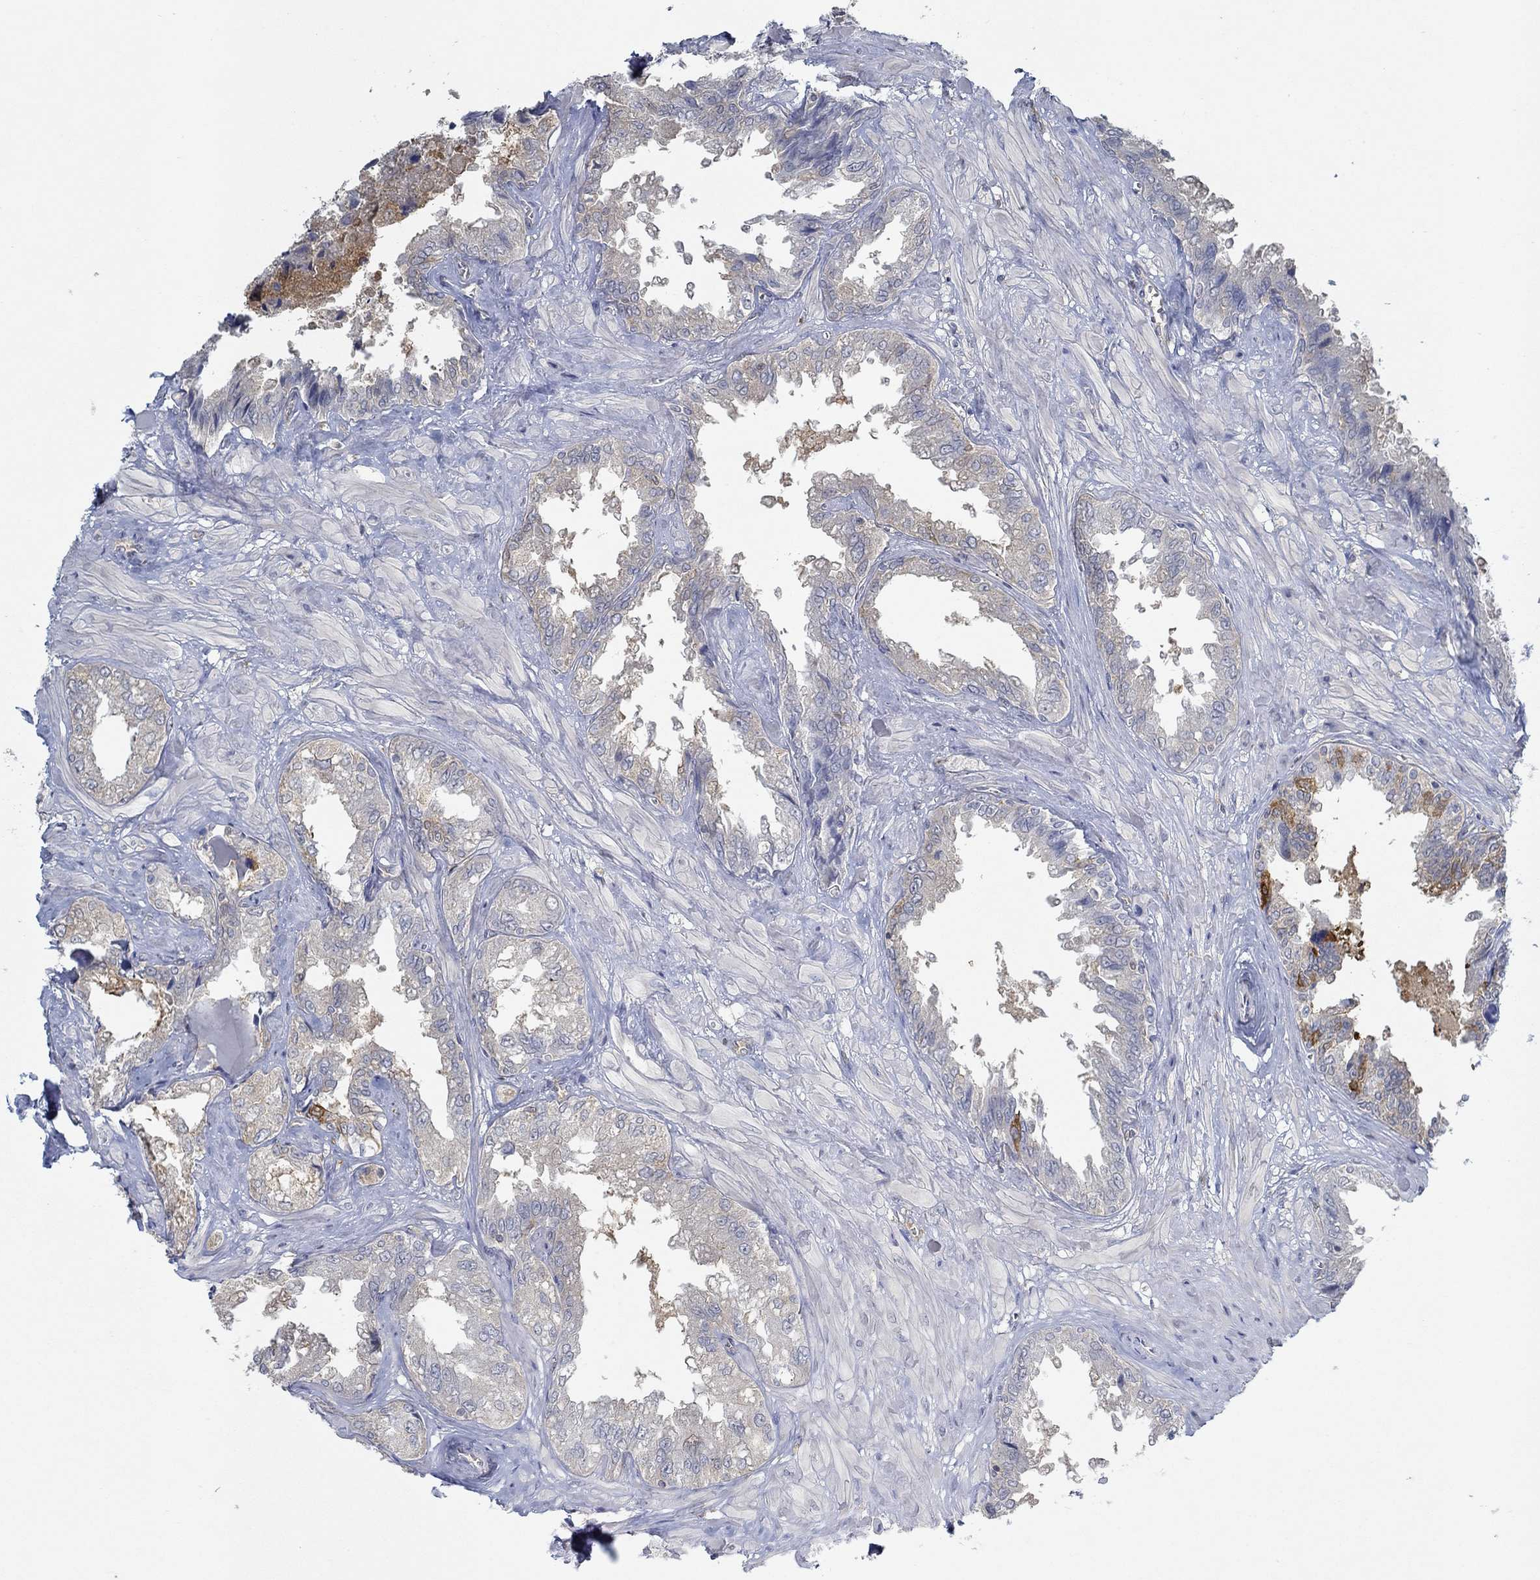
{"staining": {"intensity": "strong", "quantity": "<25%", "location": "cytoplasmic/membranous"}, "tissue": "seminal vesicle", "cell_type": "Glandular cells", "image_type": "normal", "snomed": [{"axis": "morphology", "description": "Normal tissue, NOS"}, {"axis": "topography", "description": "Seminal veicle"}], "caption": "The micrograph demonstrates staining of unremarkable seminal vesicle, revealing strong cytoplasmic/membranous protein staining (brown color) within glandular cells.", "gene": "MTHFR", "patient": {"sex": "male", "age": 67}}